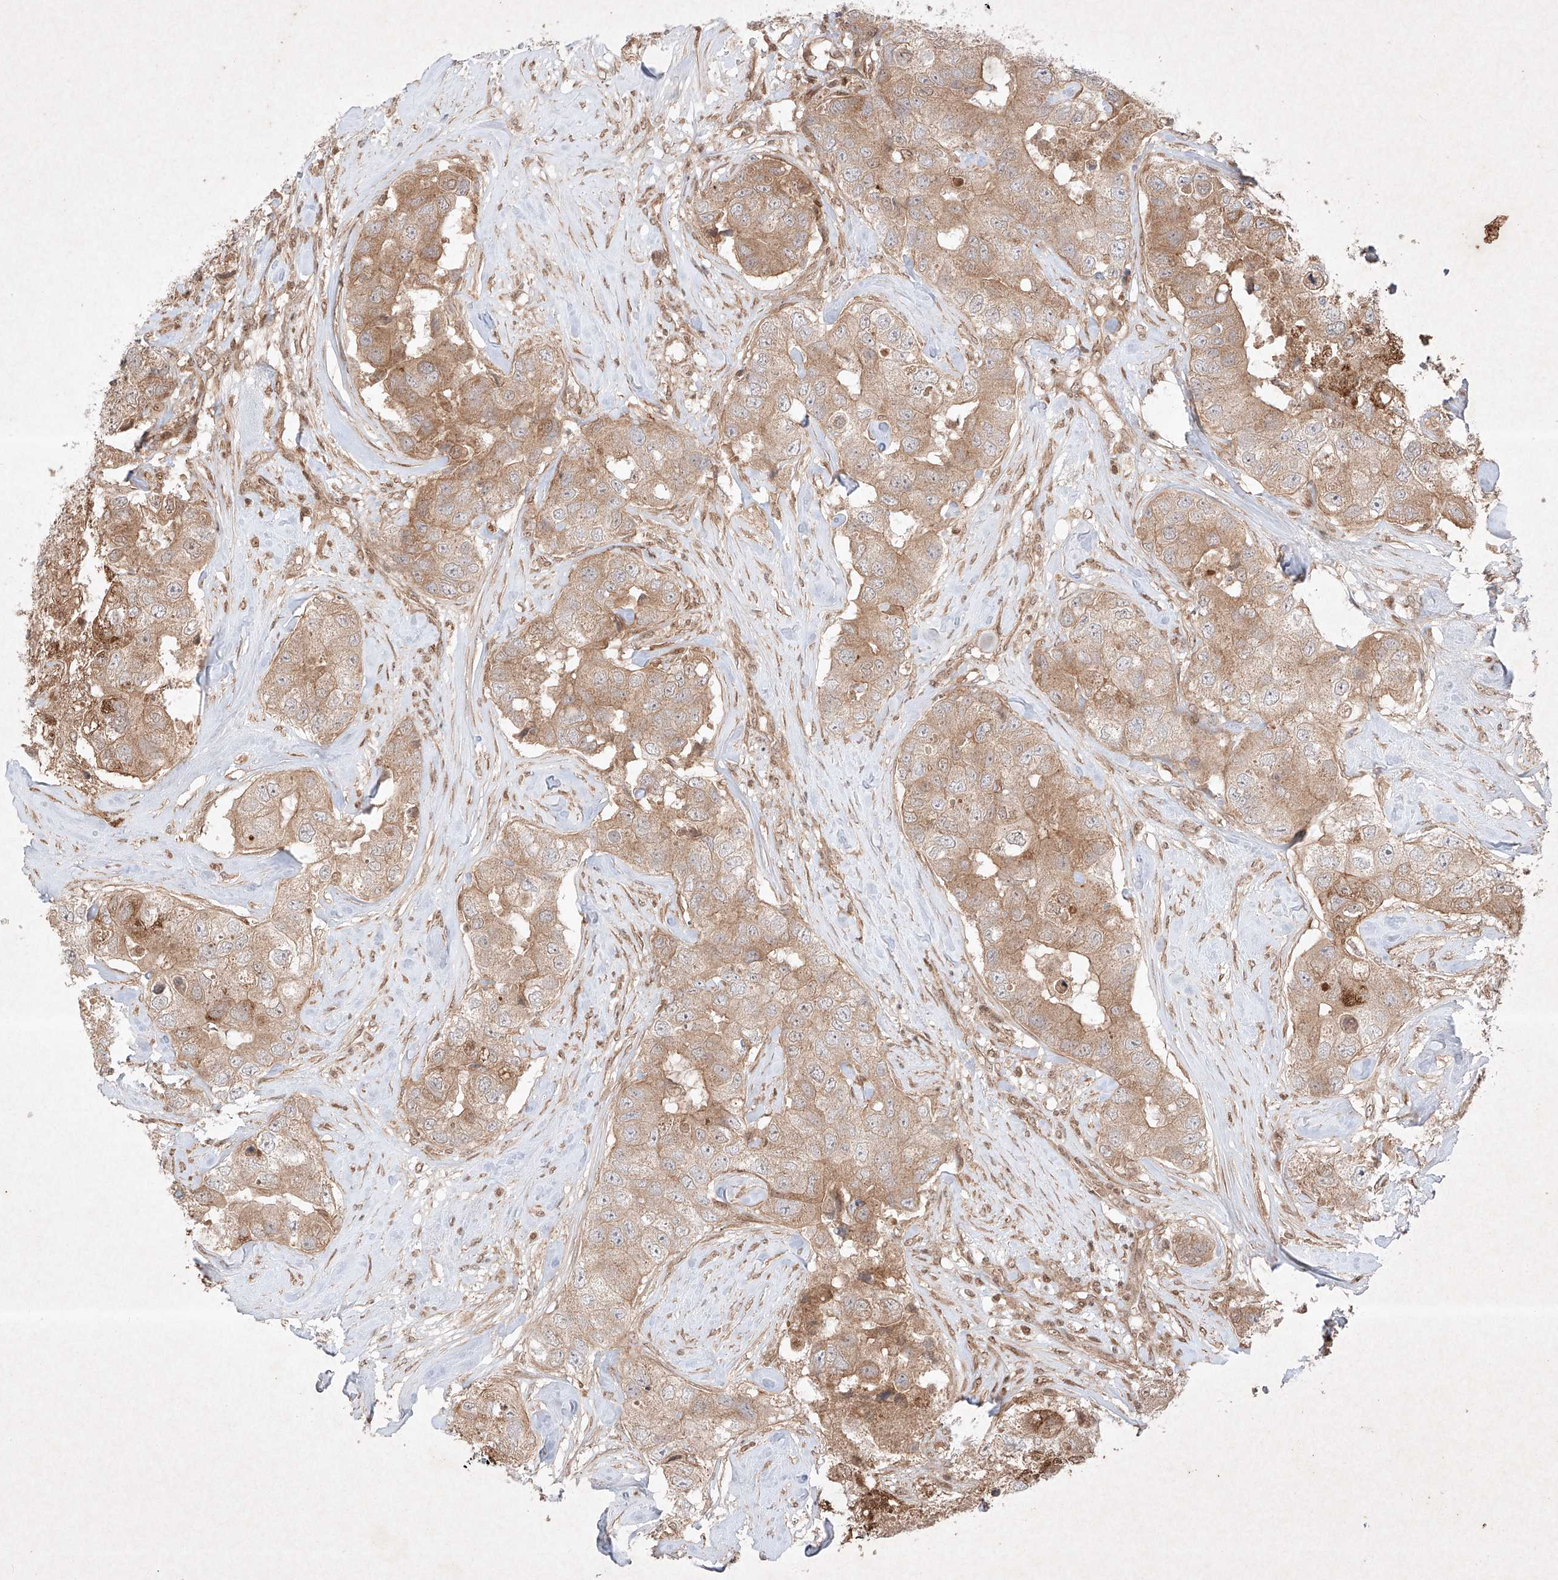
{"staining": {"intensity": "moderate", "quantity": "25%-75%", "location": "cytoplasmic/membranous"}, "tissue": "breast cancer", "cell_type": "Tumor cells", "image_type": "cancer", "snomed": [{"axis": "morphology", "description": "Duct carcinoma"}, {"axis": "topography", "description": "Breast"}], "caption": "Breast cancer tissue shows moderate cytoplasmic/membranous positivity in approximately 25%-75% of tumor cells The staining was performed using DAB (3,3'-diaminobenzidine), with brown indicating positive protein expression. Nuclei are stained blue with hematoxylin.", "gene": "RNF31", "patient": {"sex": "female", "age": 62}}